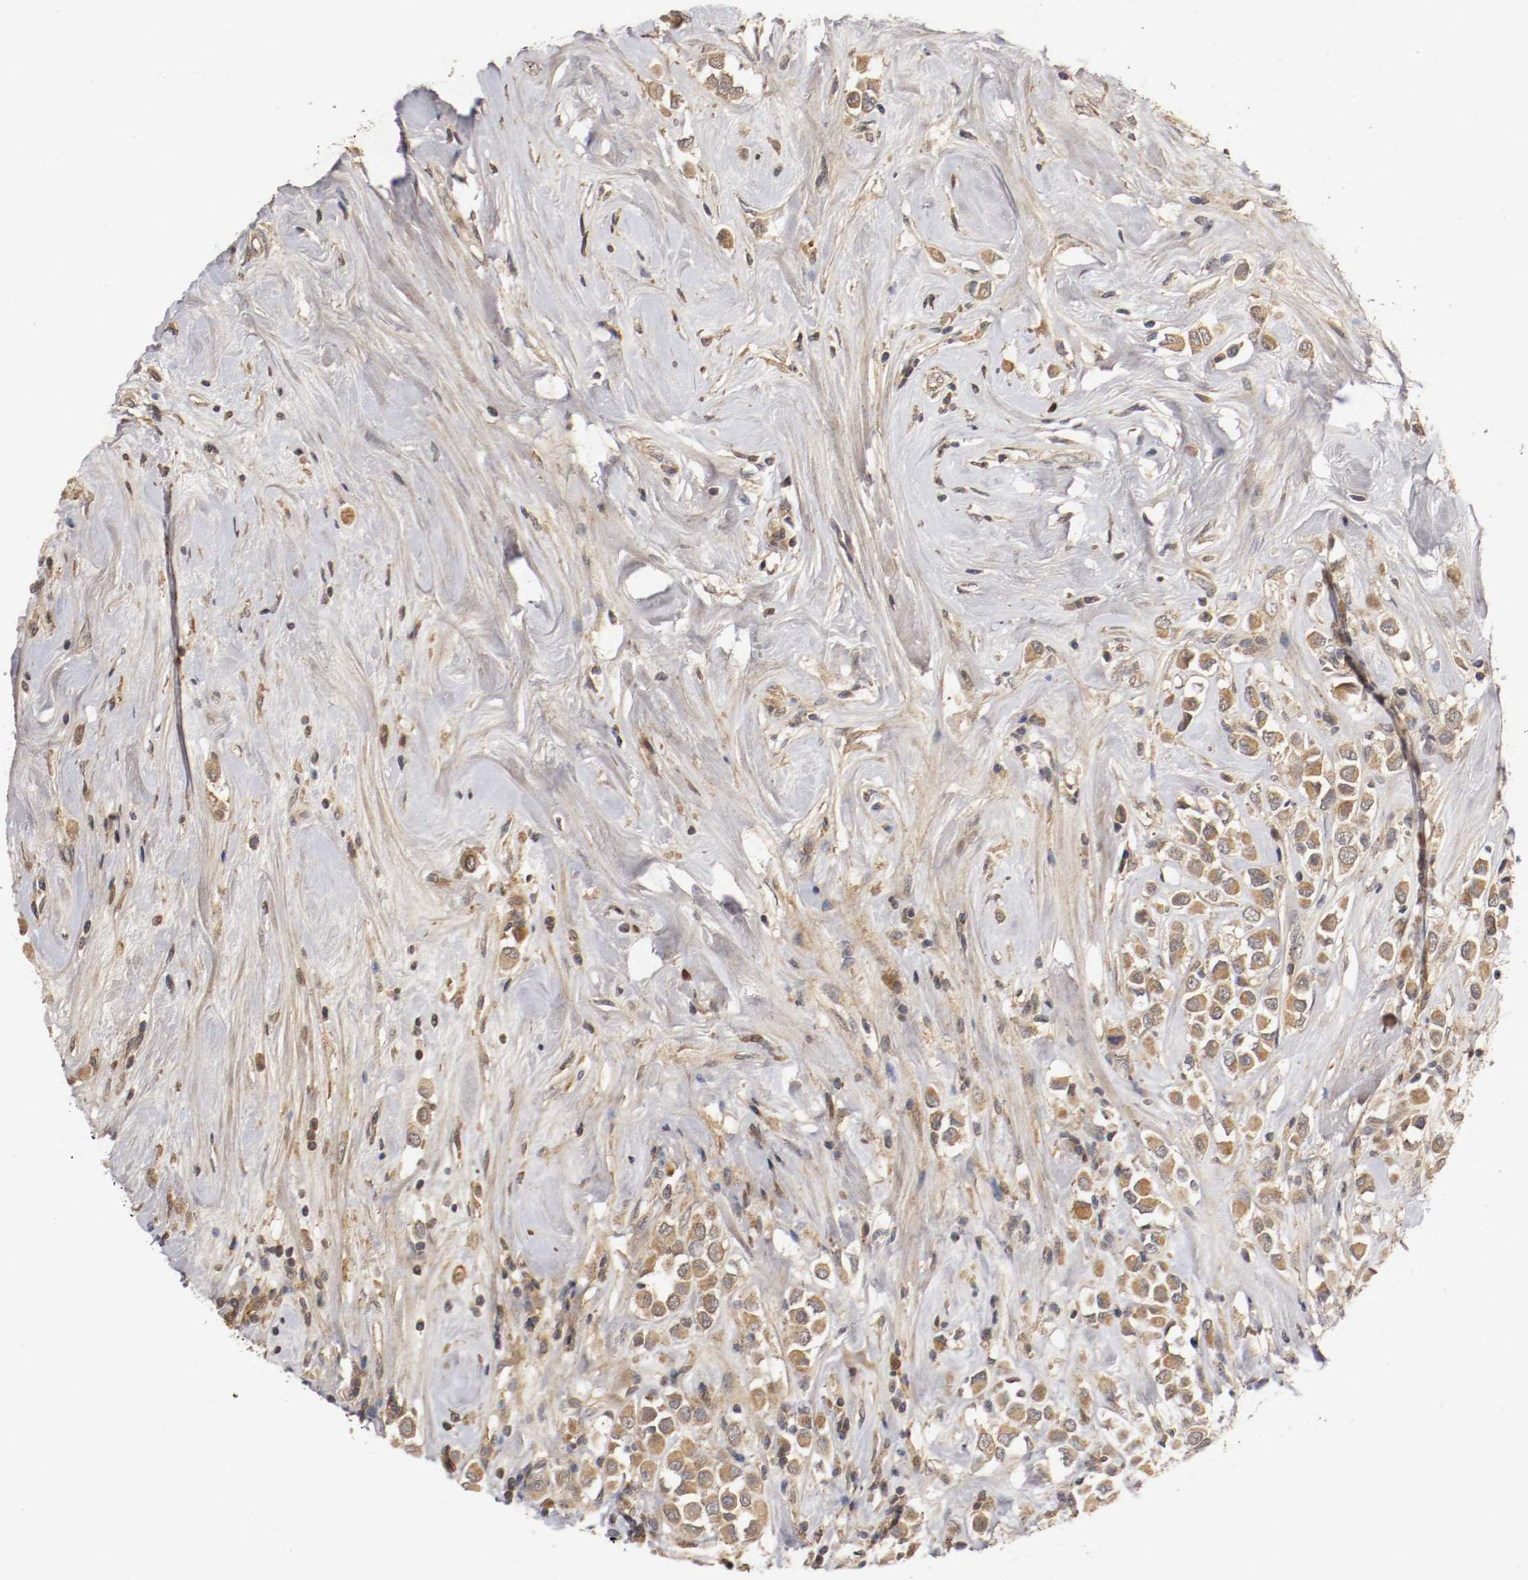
{"staining": {"intensity": "moderate", "quantity": ">75%", "location": "cytoplasmic/membranous"}, "tissue": "breast cancer", "cell_type": "Tumor cells", "image_type": "cancer", "snomed": [{"axis": "morphology", "description": "Duct carcinoma"}, {"axis": "topography", "description": "Breast"}], "caption": "Breast cancer stained with a protein marker reveals moderate staining in tumor cells.", "gene": "TNFRSF1B", "patient": {"sex": "female", "age": 61}}